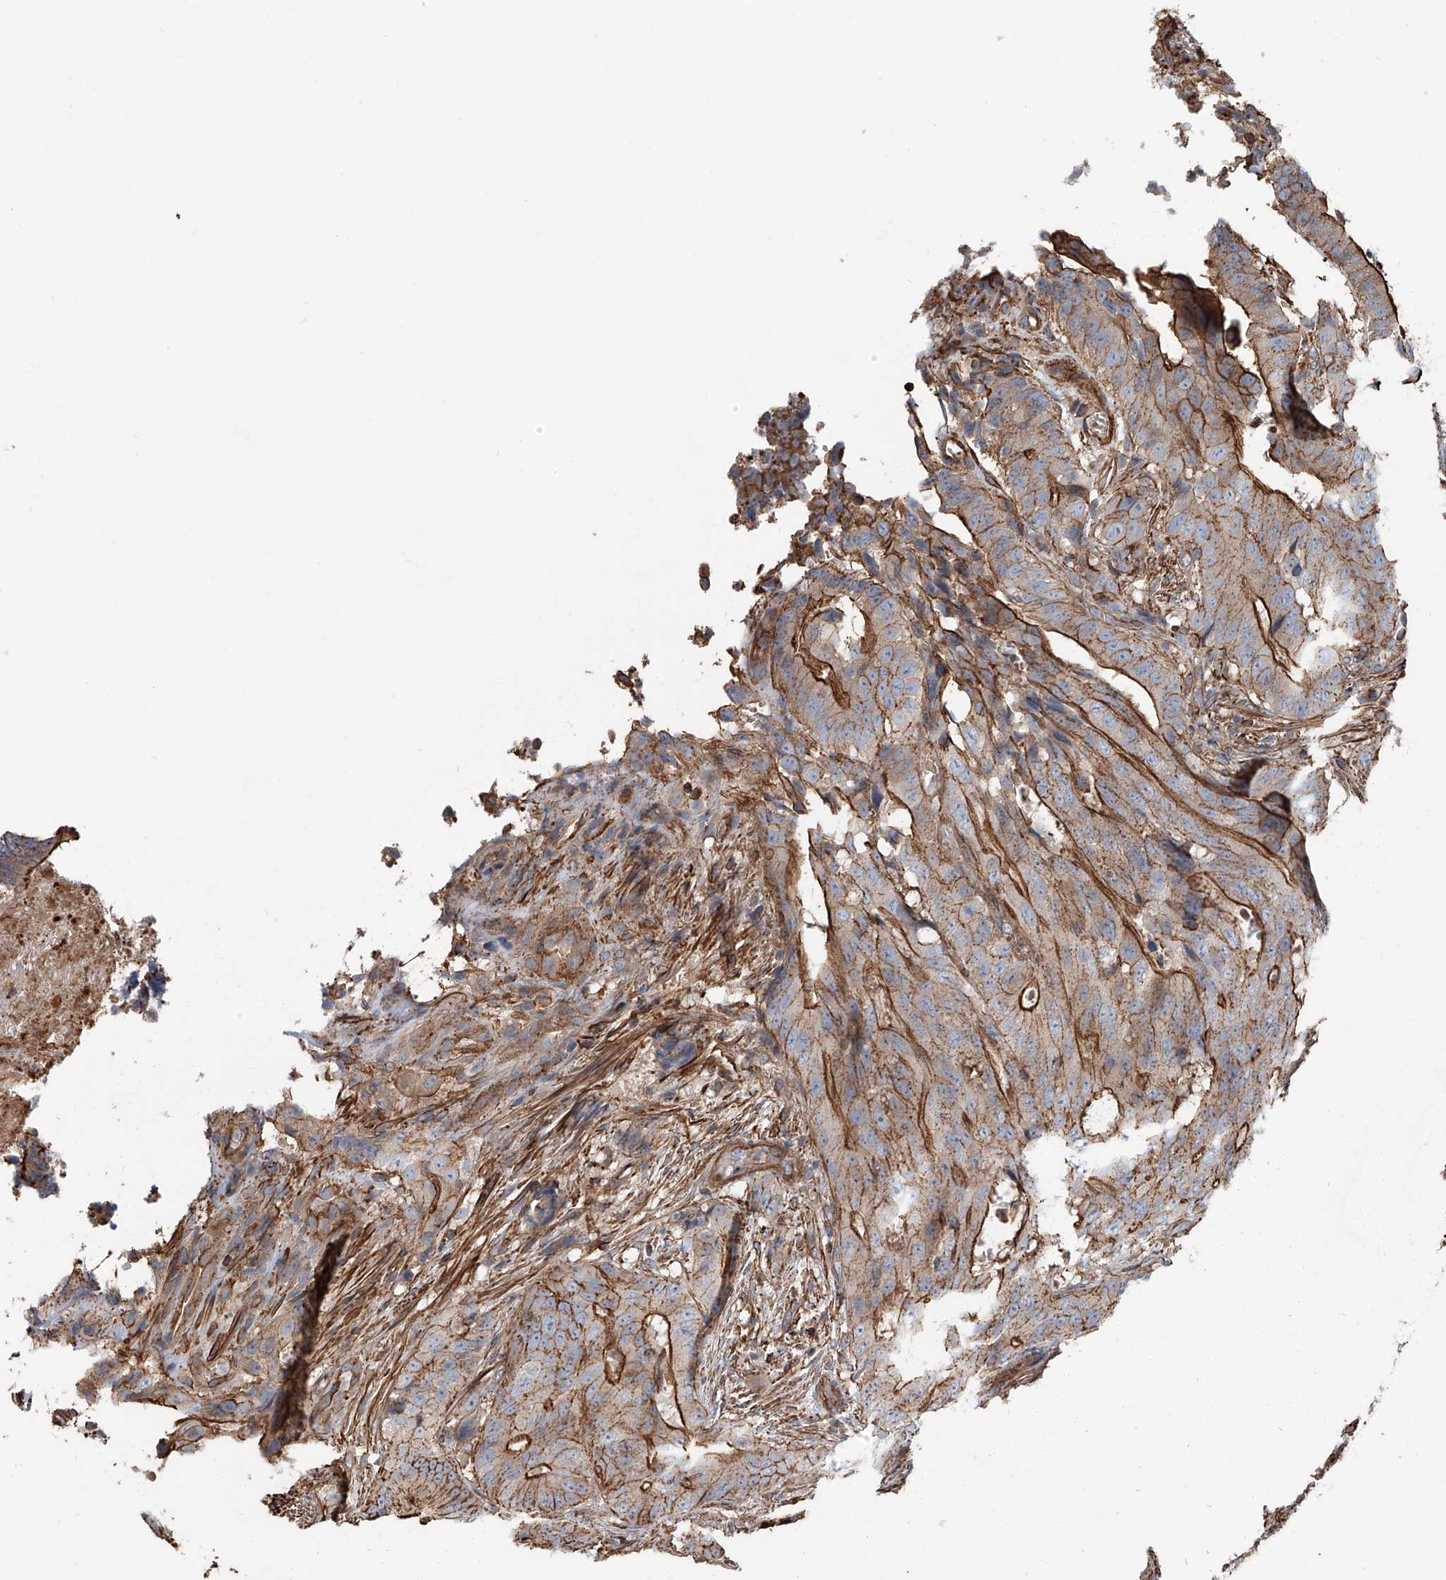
{"staining": {"intensity": "moderate", "quantity": "25%-75%", "location": "cytoplasmic/membranous"}, "tissue": "colorectal cancer", "cell_type": "Tumor cells", "image_type": "cancer", "snomed": [{"axis": "morphology", "description": "Adenocarcinoma, NOS"}, {"axis": "topography", "description": "Colon"}], "caption": "A photomicrograph of adenocarcinoma (colorectal) stained for a protein displays moderate cytoplasmic/membranous brown staining in tumor cells.", "gene": "PIEZO2", "patient": {"sex": "male", "age": 83}}